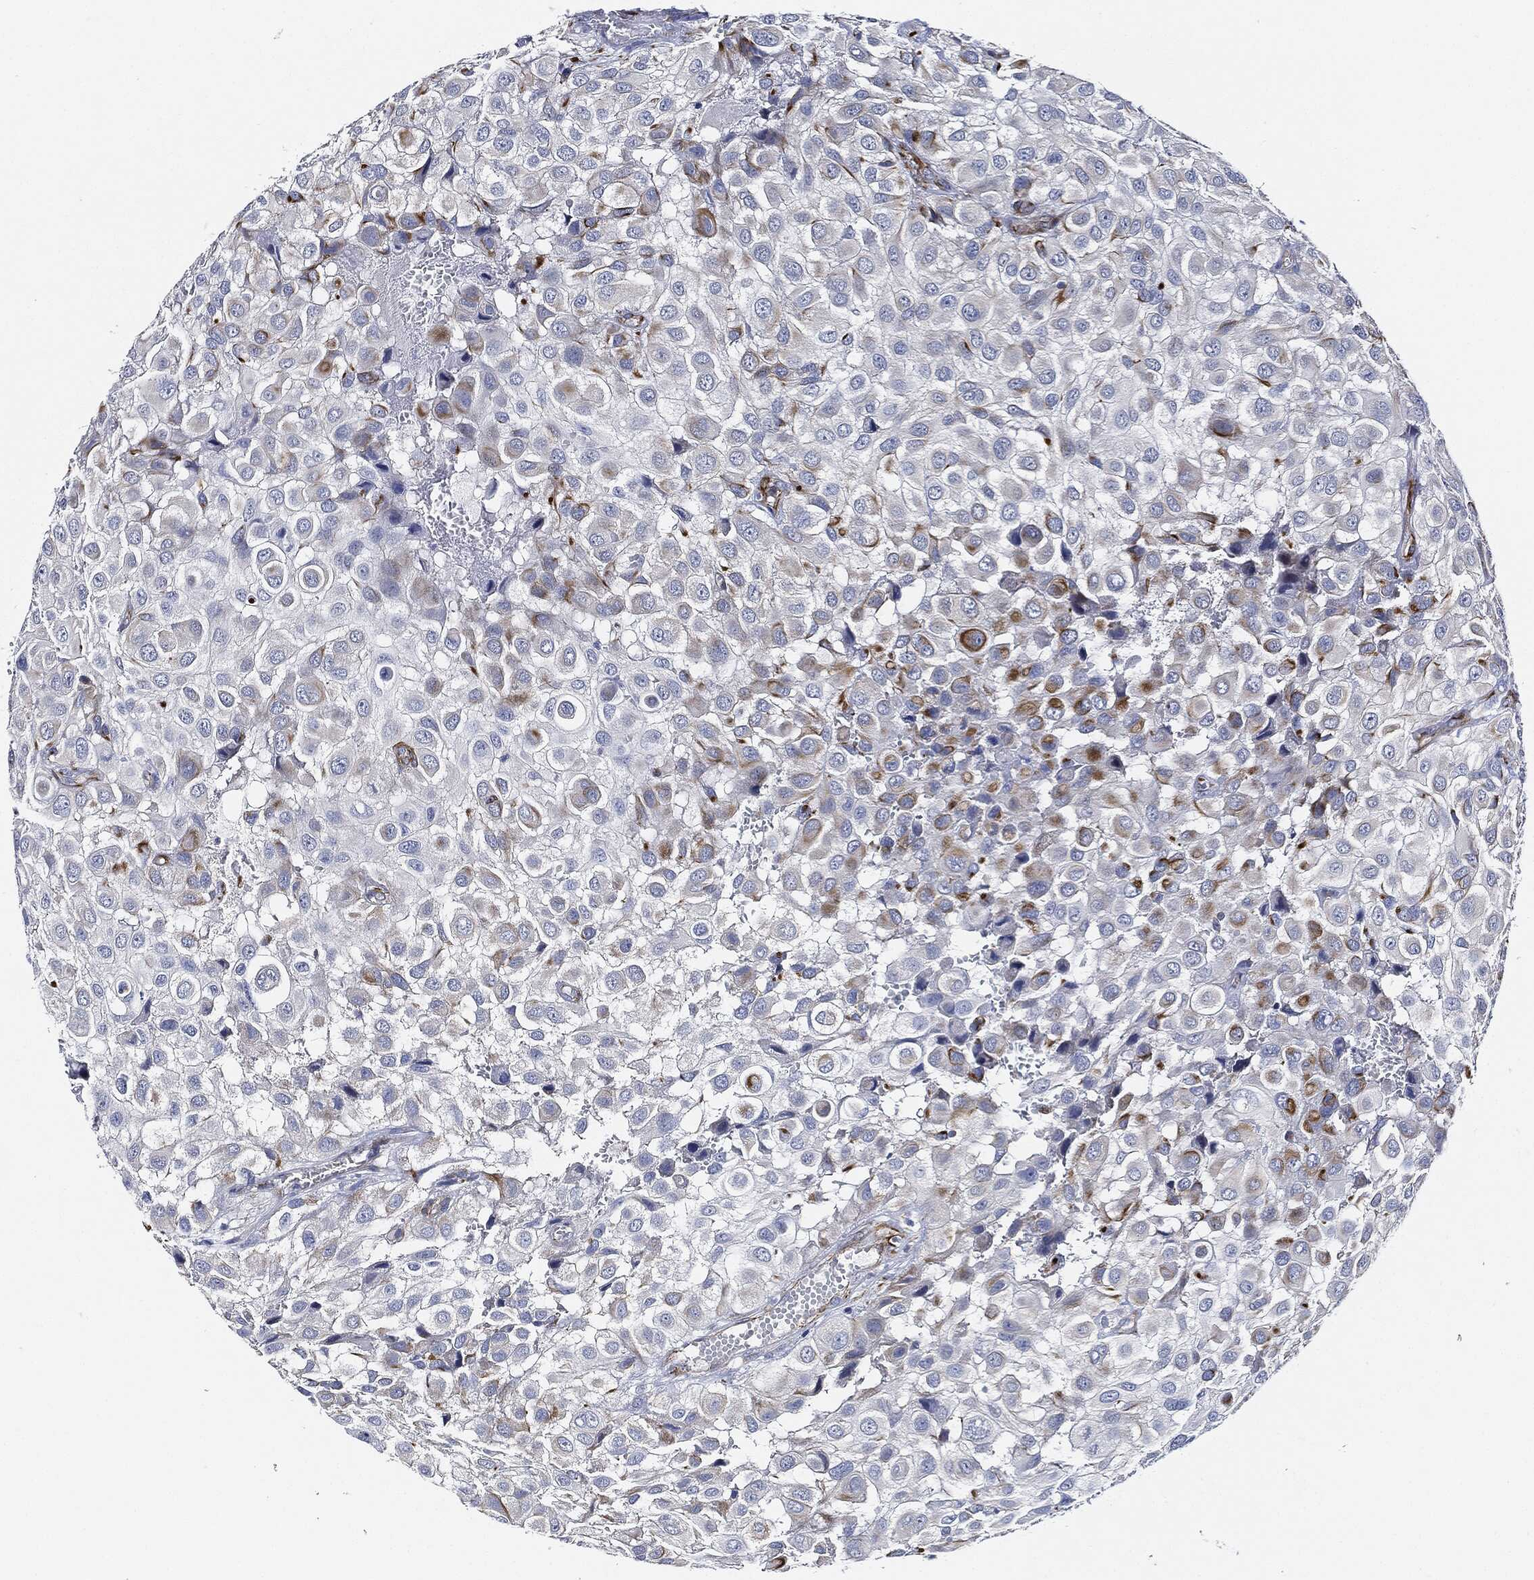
{"staining": {"intensity": "moderate", "quantity": "<25%", "location": "cytoplasmic/membranous"}, "tissue": "urothelial cancer", "cell_type": "Tumor cells", "image_type": "cancer", "snomed": [{"axis": "morphology", "description": "Urothelial carcinoma, High grade"}, {"axis": "topography", "description": "Urinary bladder"}], "caption": "DAB (3,3'-diaminobenzidine) immunohistochemical staining of urothelial cancer exhibits moderate cytoplasmic/membranous protein staining in about <25% of tumor cells.", "gene": "THSD1", "patient": {"sex": "male", "age": 56}}